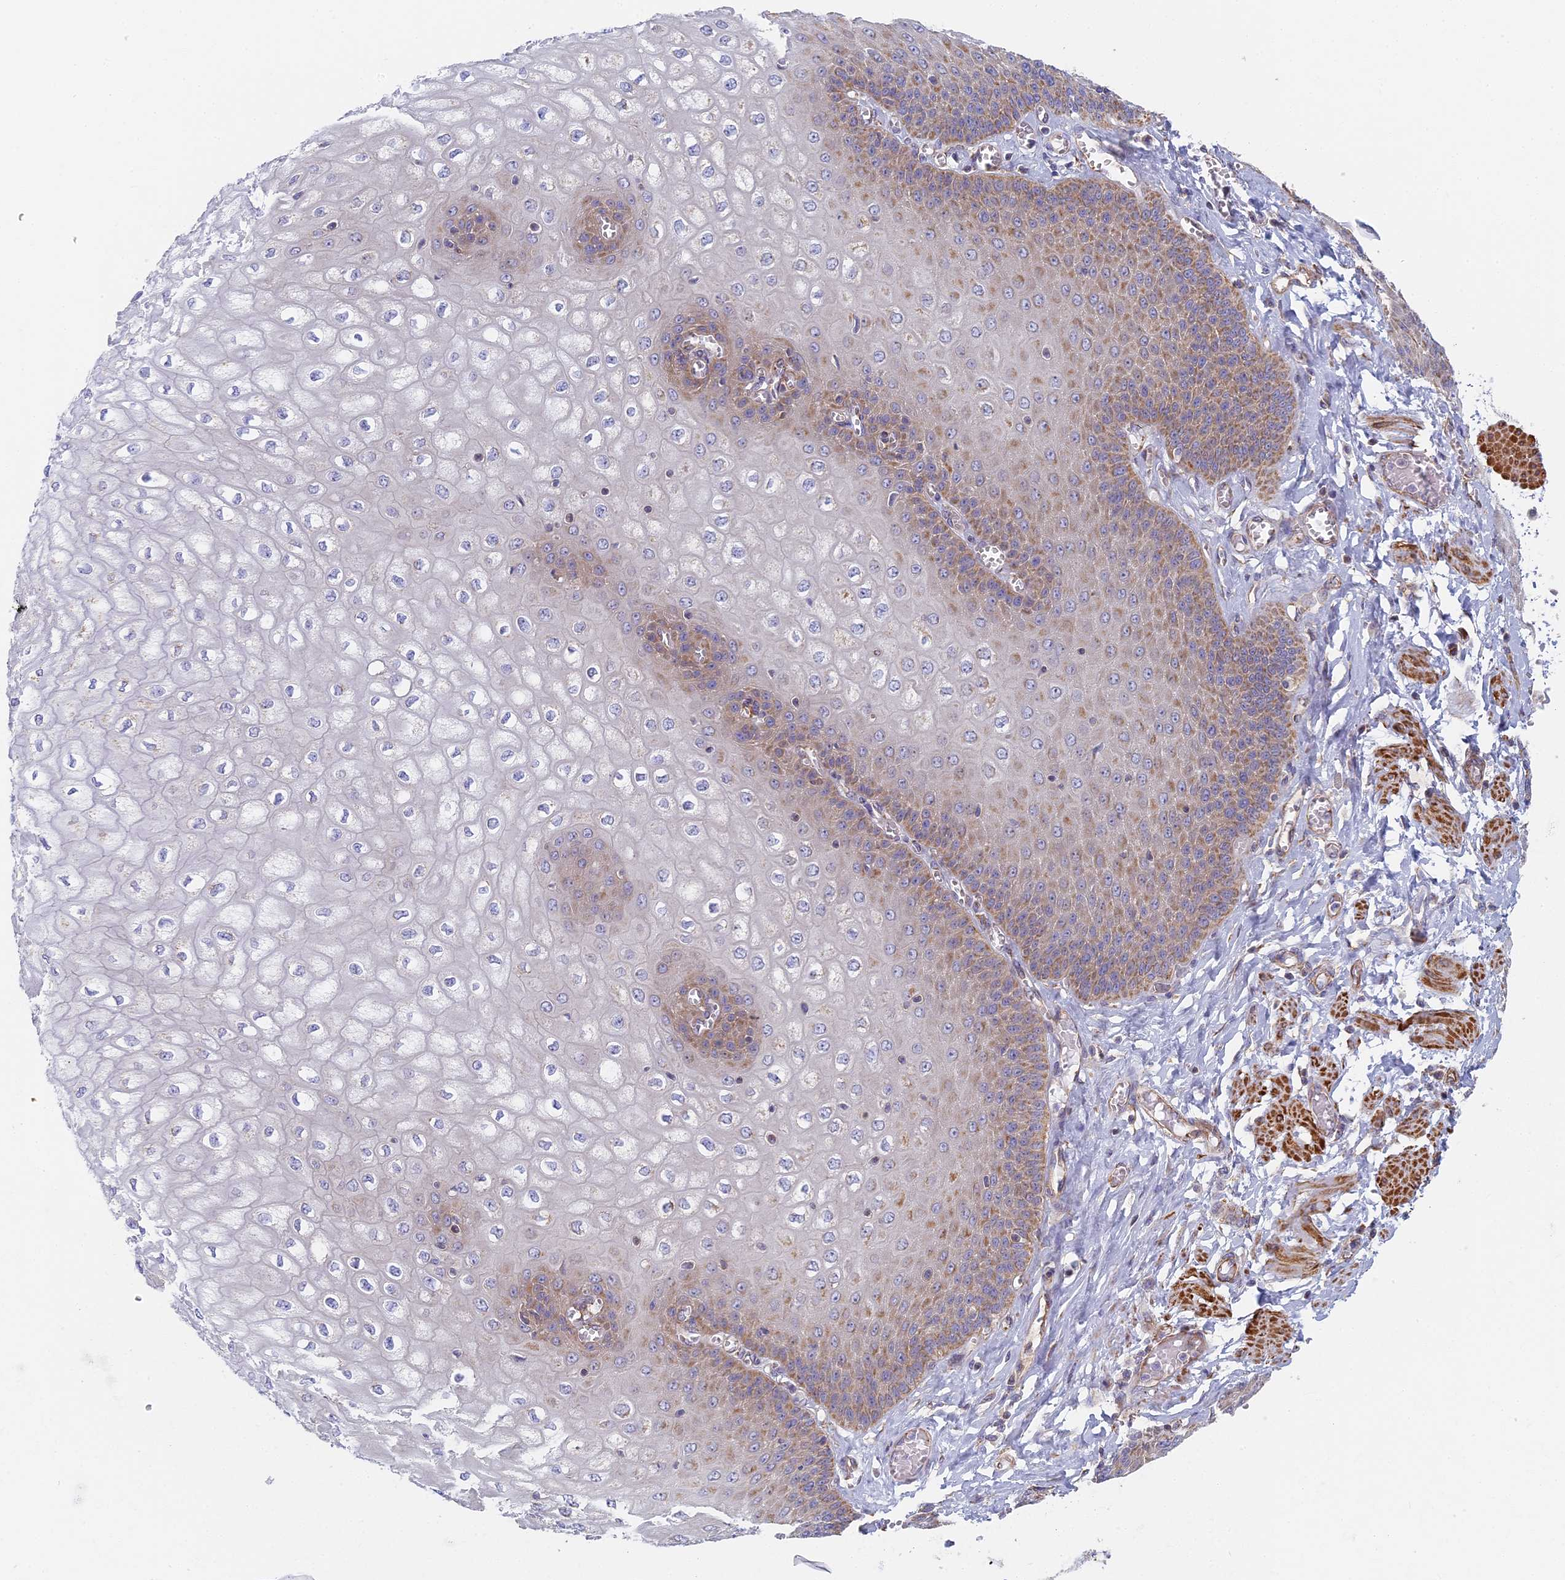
{"staining": {"intensity": "moderate", "quantity": "25%-75%", "location": "cytoplasmic/membranous"}, "tissue": "esophagus", "cell_type": "Squamous epithelial cells", "image_type": "normal", "snomed": [{"axis": "morphology", "description": "Normal tissue, NOS"}, {"axis": "topography", "description": "Esophagus"}], "caption": "Immunohistochemical staining of normal esophagus exhibits moderate cytoplasmic/membranous protein positivity in approximately 25%-75% of squamous epithelial cells. (brown staining indicates protein expression, while blue staining denotes nuclei).", "gene": "DDA1", "patient": {"sex": "male", "age": 60}}